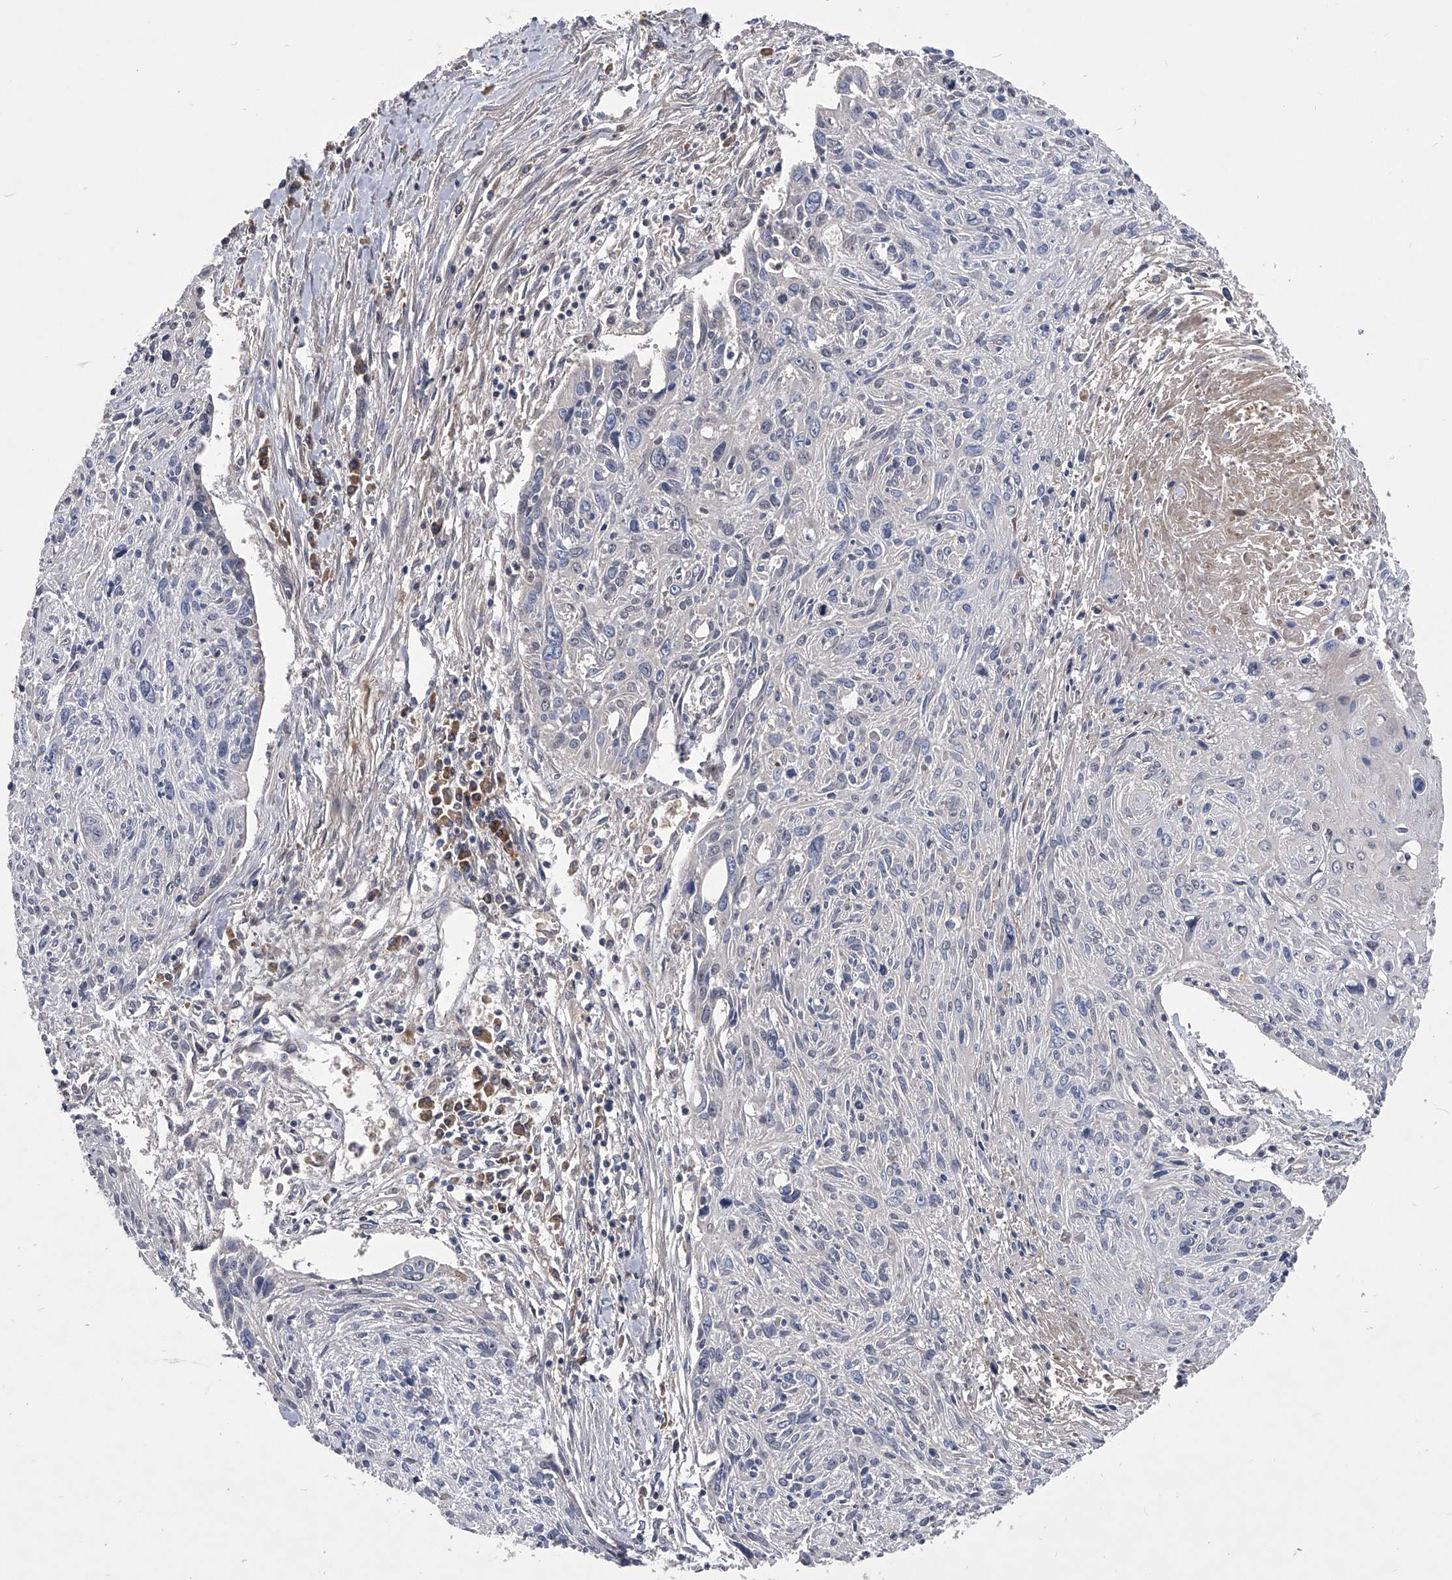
{"staining": {"intensity": "negative", "quantity": "none", "location": "none"}, "tissue": "cervical cancer", "cell_type": "Tumor cells", "image_type": "cancer", "snomed": [{"axis": "morphology", "description": "Squamous cell carcinoma, NOS"}, {"axis": "topography", "description": "Cervix"}], "caption": "A photomicrograph of human cervical squamous cell carcinoma is negative for staining in tumor cells.", "gene": "CCR4", "patient": {"sex": "female", "age": 51}}